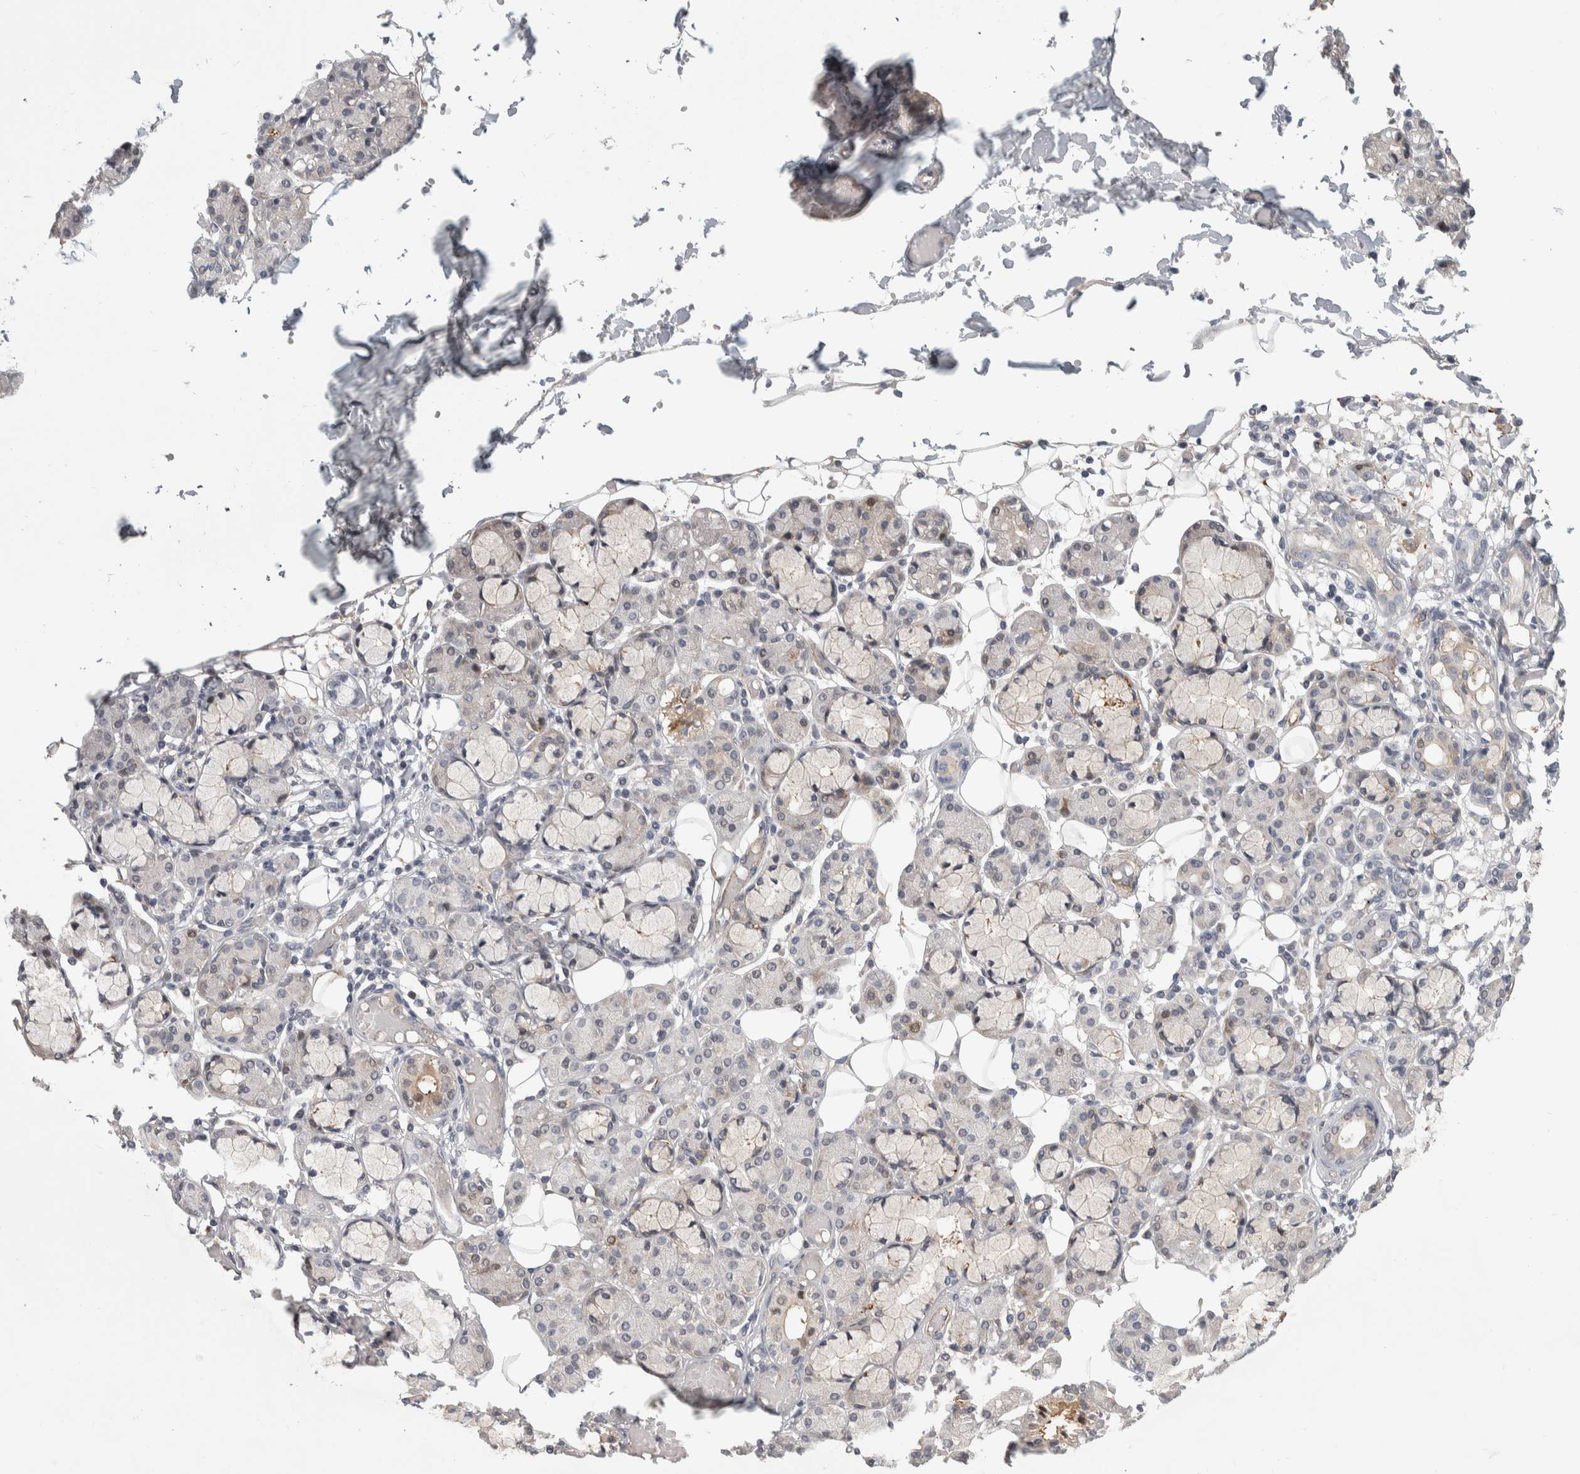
{"staining": {"intensity": "moderate", "quantity": "<25%", "location": "cytoplasmic/membranous"}, "tissue": "salivary gland", "cell_type": "Glandular cells", "image_type": "normal", "snomed": [{"axis": "morphology", "description": "Normal tissue, NOS"}, {"axis": "topography", "description": "Salivary gland"}], "caption": "Immunohistochemistry (IHC) (DAB (3,3'-diaminobenzidine)) staining of normal salivary gland displays moderate cytoplasmic/membranous protein positivity in approximately <25% of glandular cells.", "gene": "ZNF862", "patient": {"sex": "male", "age": 63}}